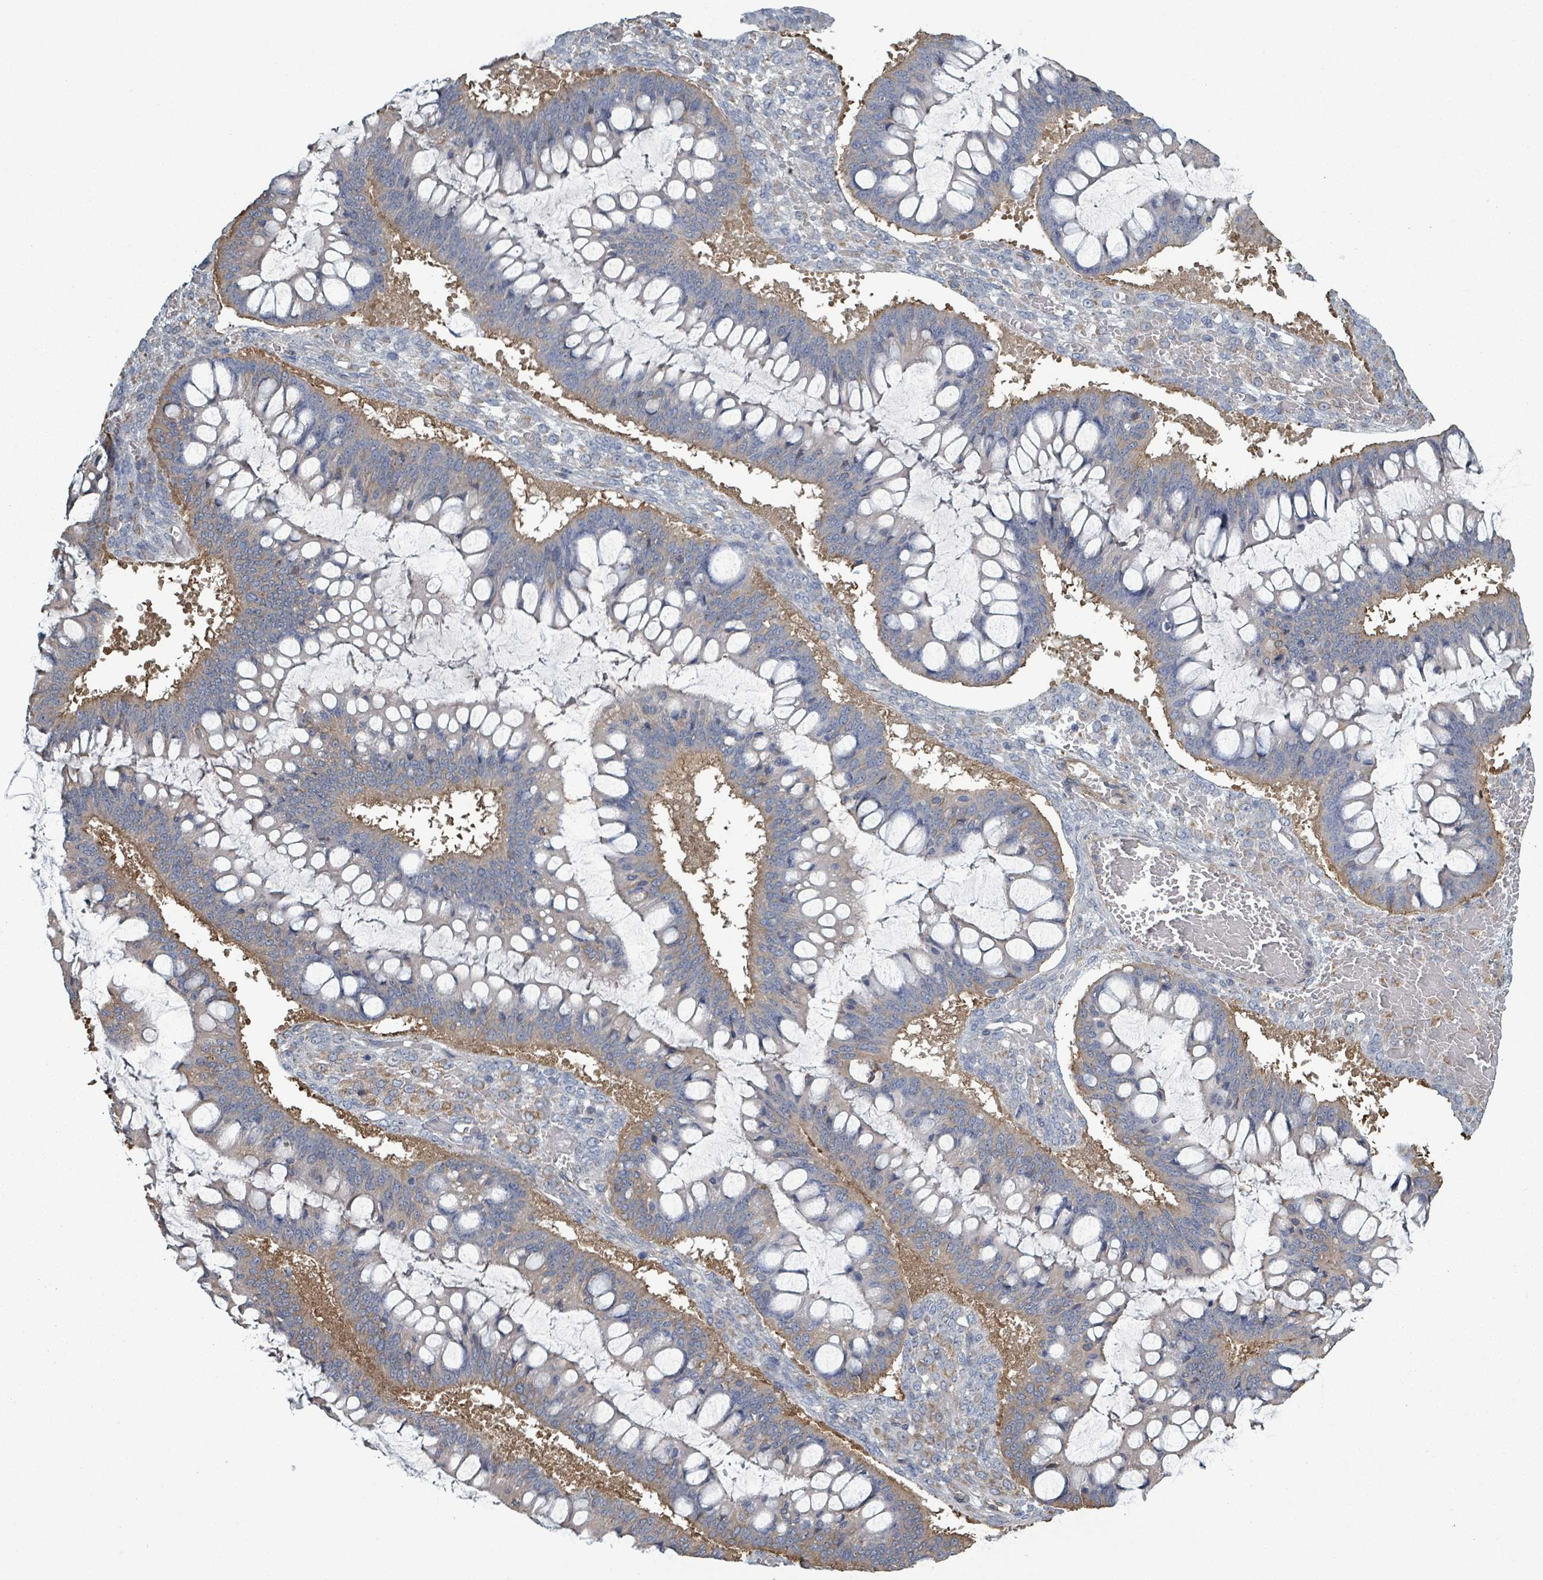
{"staining": {"intensity": "weak", "quantity": "25%-75%", "location": "cytoplasmic/membranous"}, "tissue": "ovarian cancer", "cell_type": "Tumor cells", "image_type": "cancer", "snomed": [{"axis": "morphology", "description": "Cystadenocarcinoma, mucinous, NOS"}, {"axis": "topography", "description": "Ovary"}], "caption": "IHC (DAB (3,3'-diaminobenzidine)) staining of mucinous cystadenocarcinoma (ovarian) shows weak cytoplasmic/membranous protein positivity in about 25%-75% of tumor cells.", "gene": "ADCK1", "patient": {"sex": "female", "age": 73}}